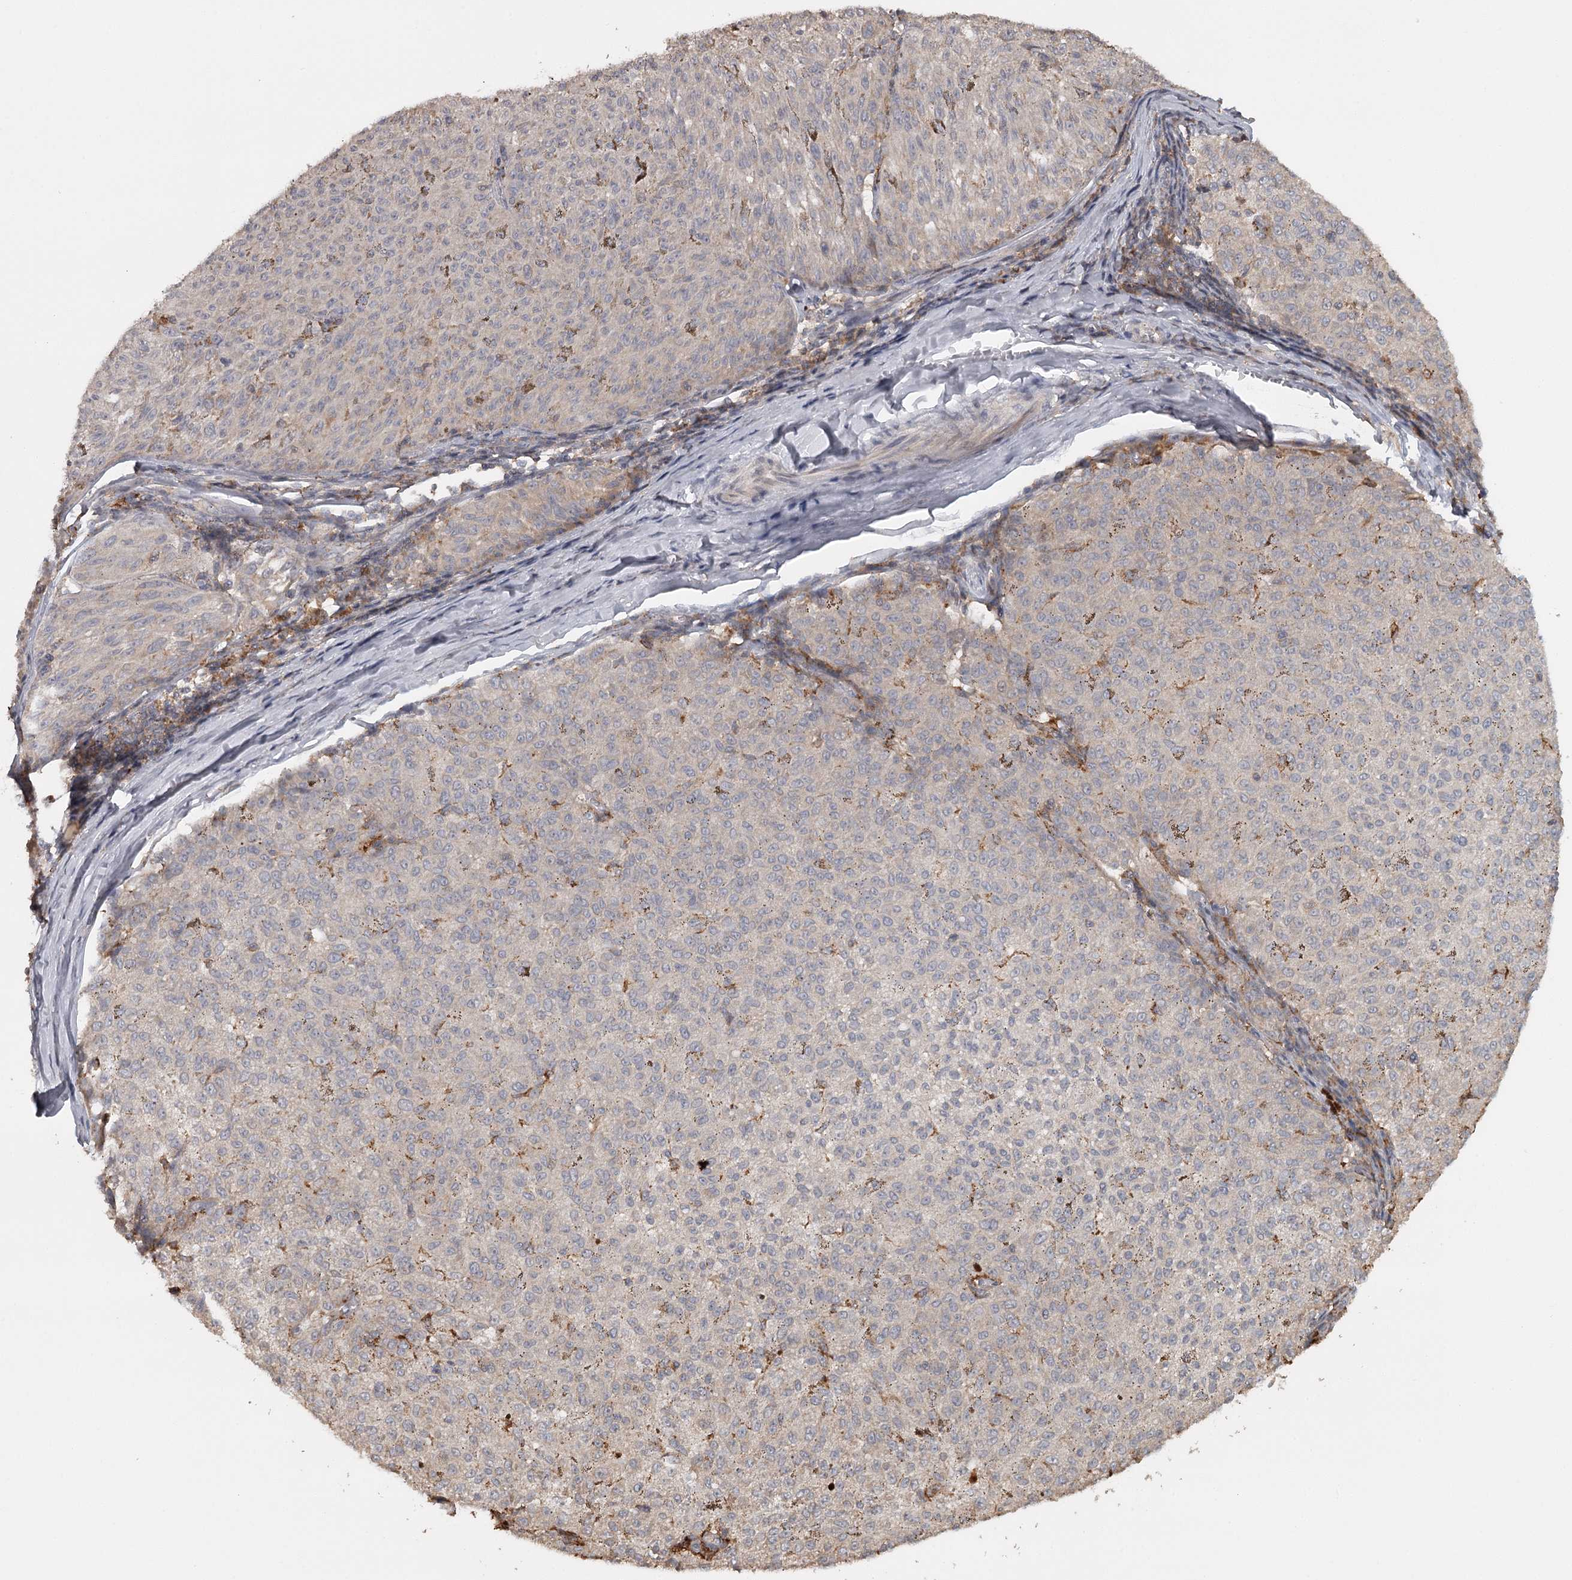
{"staining": {"intensity": "negative", "quantity": "none", "location": "none"}, "tissue": "melanoma", "cell_type": "Tumor cells", "image_type": "cancer", "snomed": [{"axis": "morphology", "description": "Malignant melanoma, NOS"}, {"axis": "topography", "description": "Skin"}], "caption": "High magnification brightfield microscopy of malignant melanoma stained with DAB (brown) and counterstained with hematoxylin (blue): tumor cells show no significant expression.", "gene": "FAXC", "patient": {"sex": "female", "age": 72}}